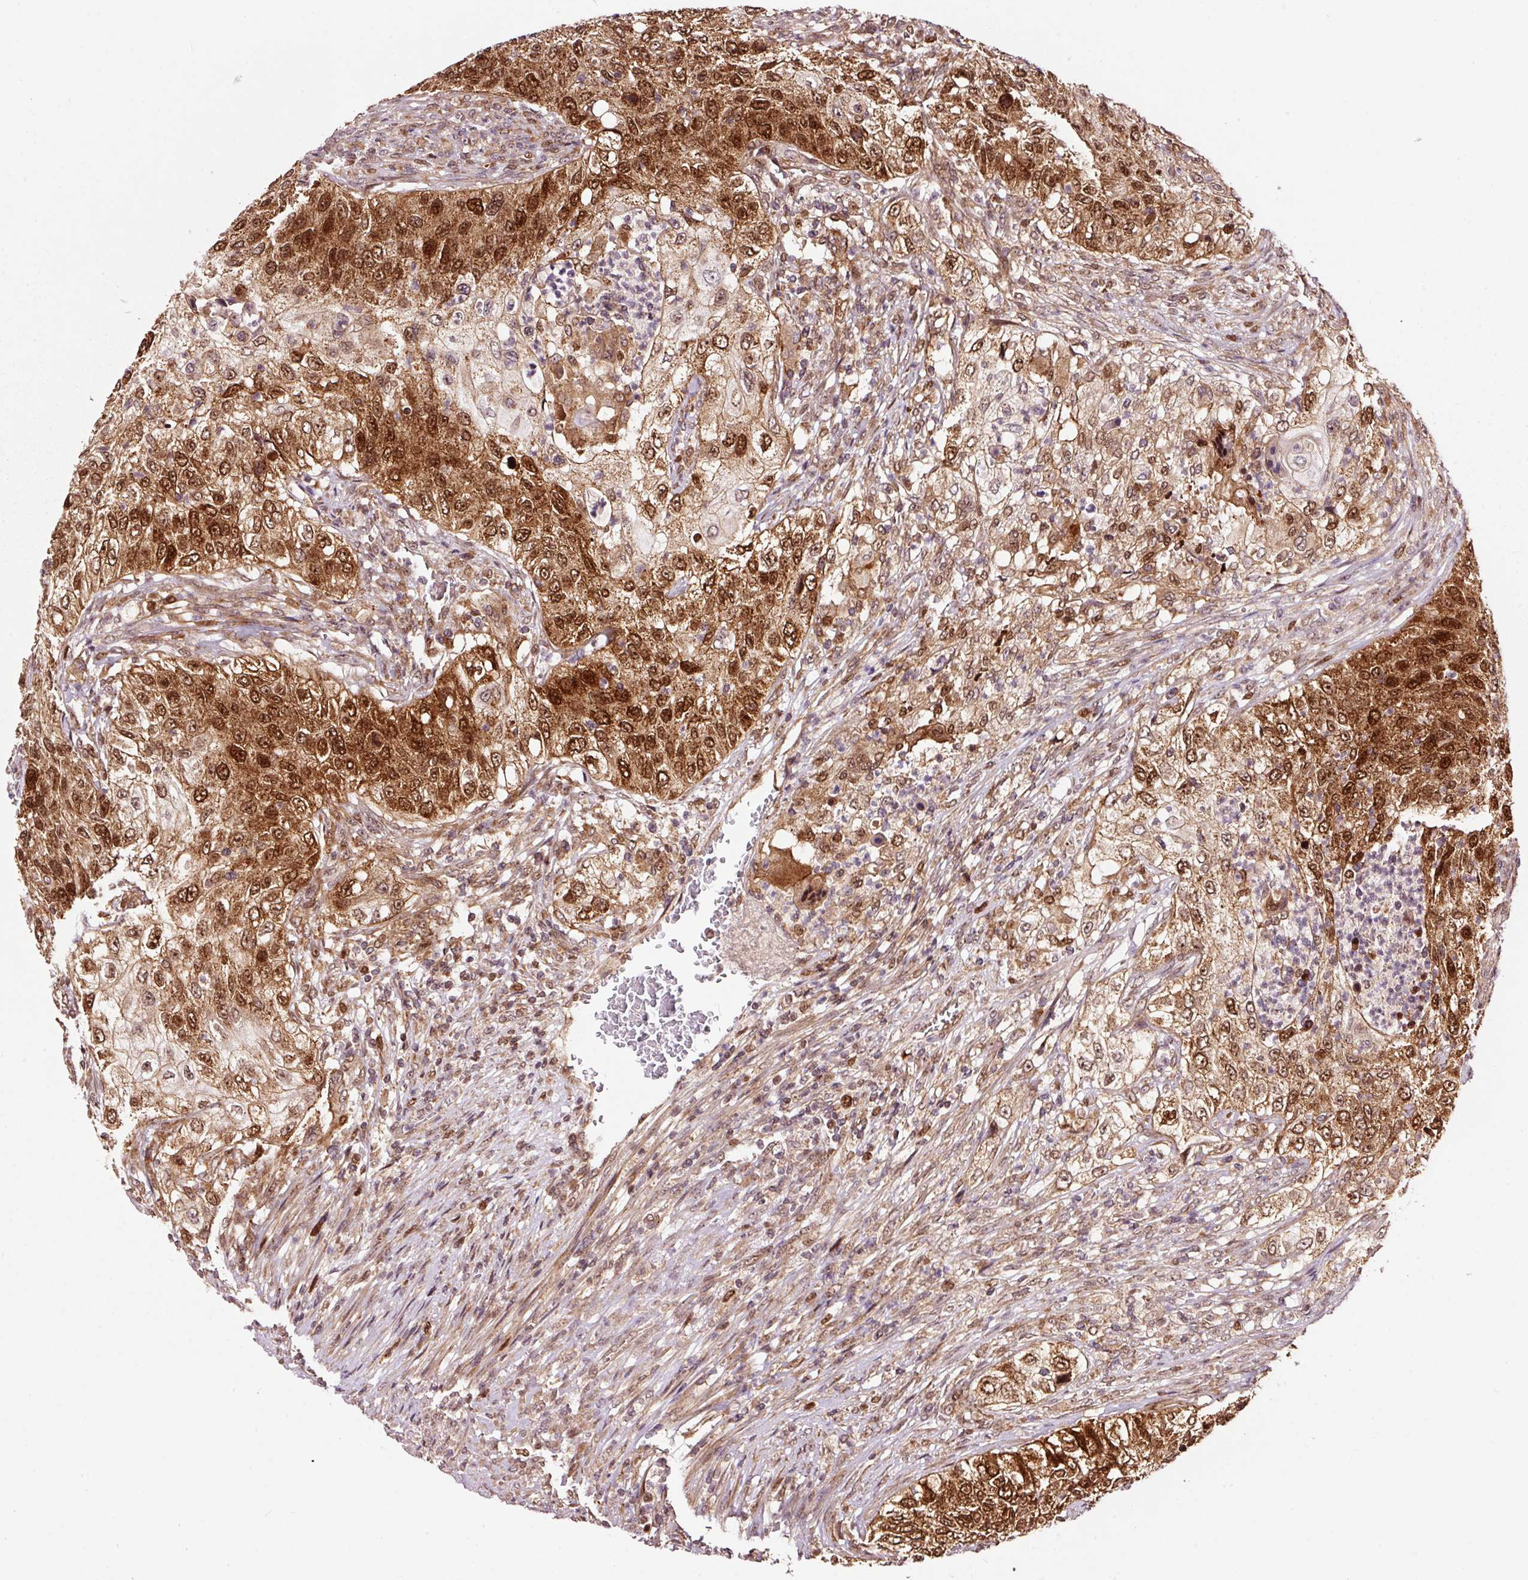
{"staining": {"intensity": "strong", "quantity": ">75%", "location": "cytoplasmic/membranous,nuclear"}, "tissue": "urothelial cancer", "cell_type": "Tumor cells", "image_type": "cancer", "snomed": [{"axis": "morphology", "description": "Urothelial carcinoma, High grade"}, {"axis": "topography", "description": "Urinary bladder"}], "caption": "Immunohistochemistry photomicrograph of neoplastic tissue: high-grade urothelial carcinoma stained using IHC demonstrates high levels of strong protein expression localized specifically in the cytoplasmic/membranous and nuclear of tumor cells, appearing as a cytoplasmic/membranous and nuclear brown color.", "gene": "RFC4", "patient": {"sex": "female", "age": 60}}